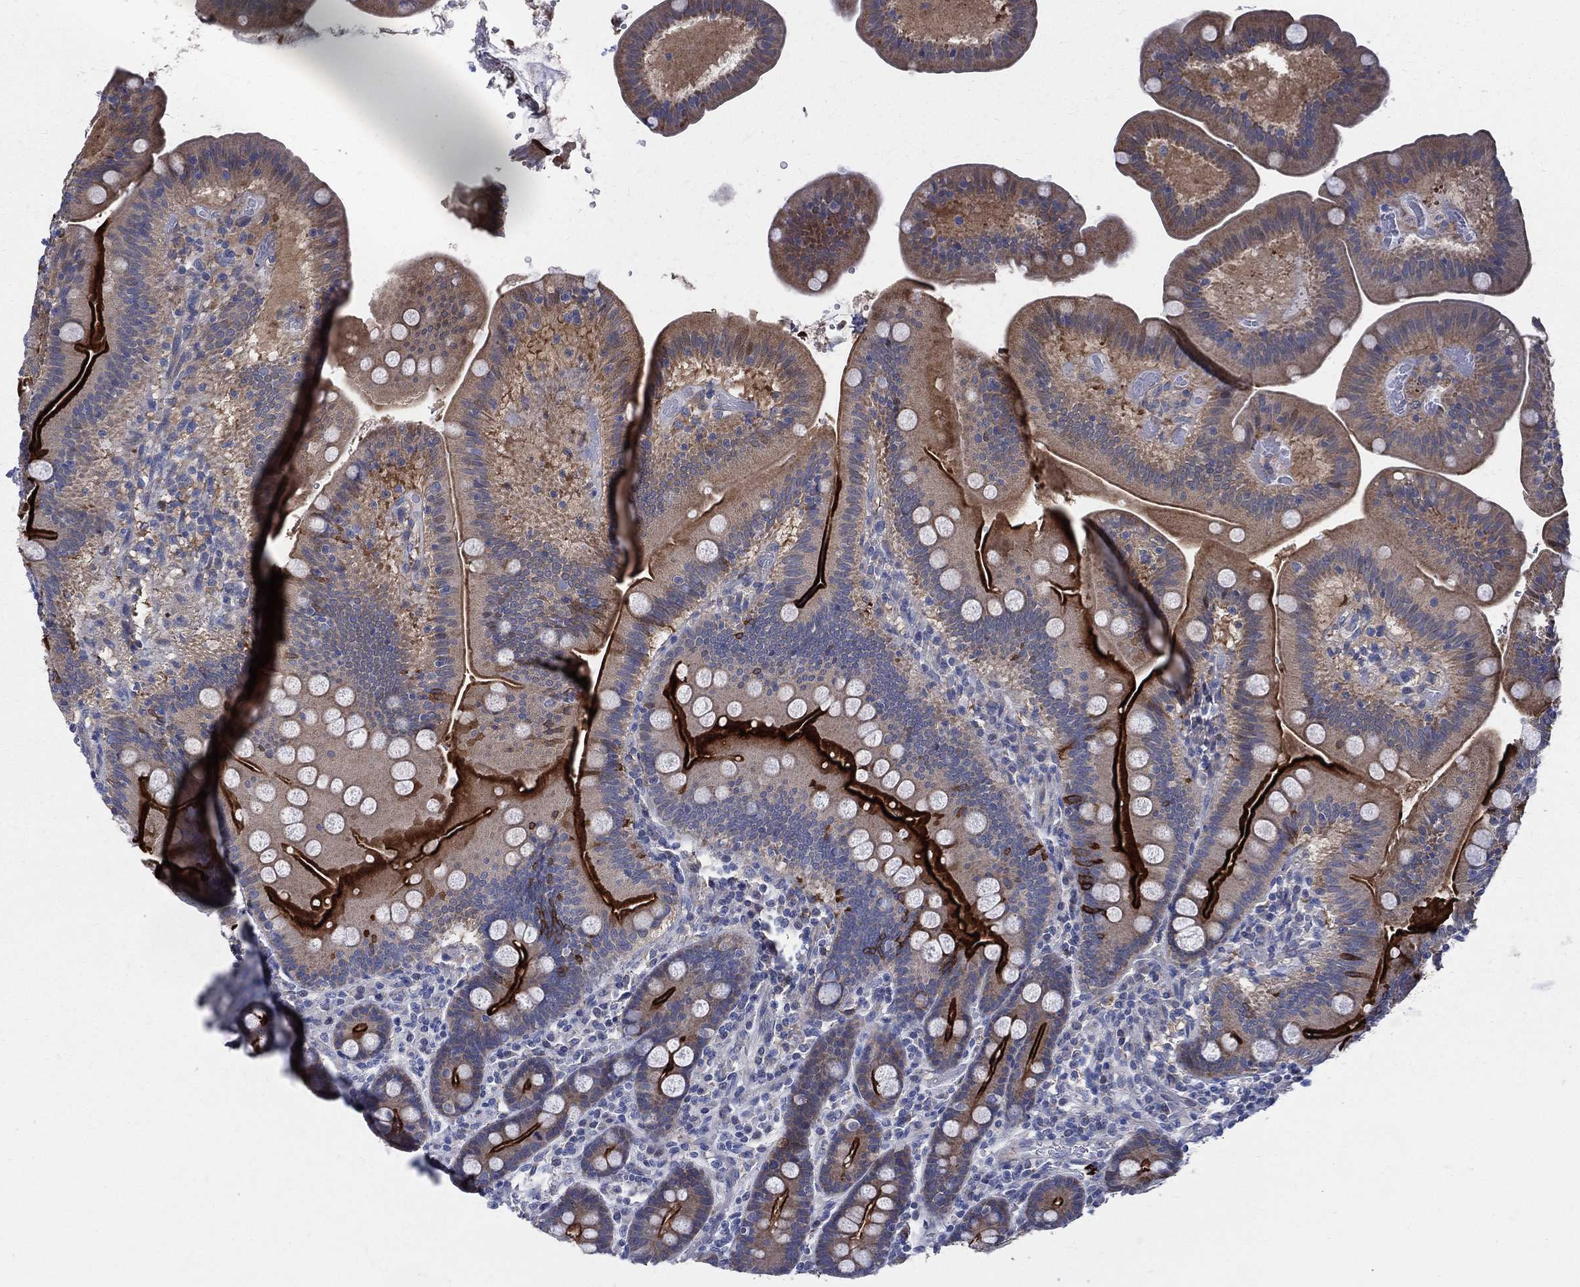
{"staining": {"intensity": "strong", "quantity": "25%-75%", "location": "cytoplasmic/membranous"}, "tissue": "duodenum", "cell_type": "Glandular cells", "image_type": "normal", "snomed": [{"axis": "morphology", "description": "Normal tissue, NOS"}, {"axis": "topography", "description": "Duodenum"}], "caption": "DAB immunohistochemical staining of benign human duodenum demonstrates strong cytoplasmic/membranous protein staining in approximately 25%-75% of glandular cells.", "gene": "POMZP3", "patient": {"sex": "male", "age": 59}}